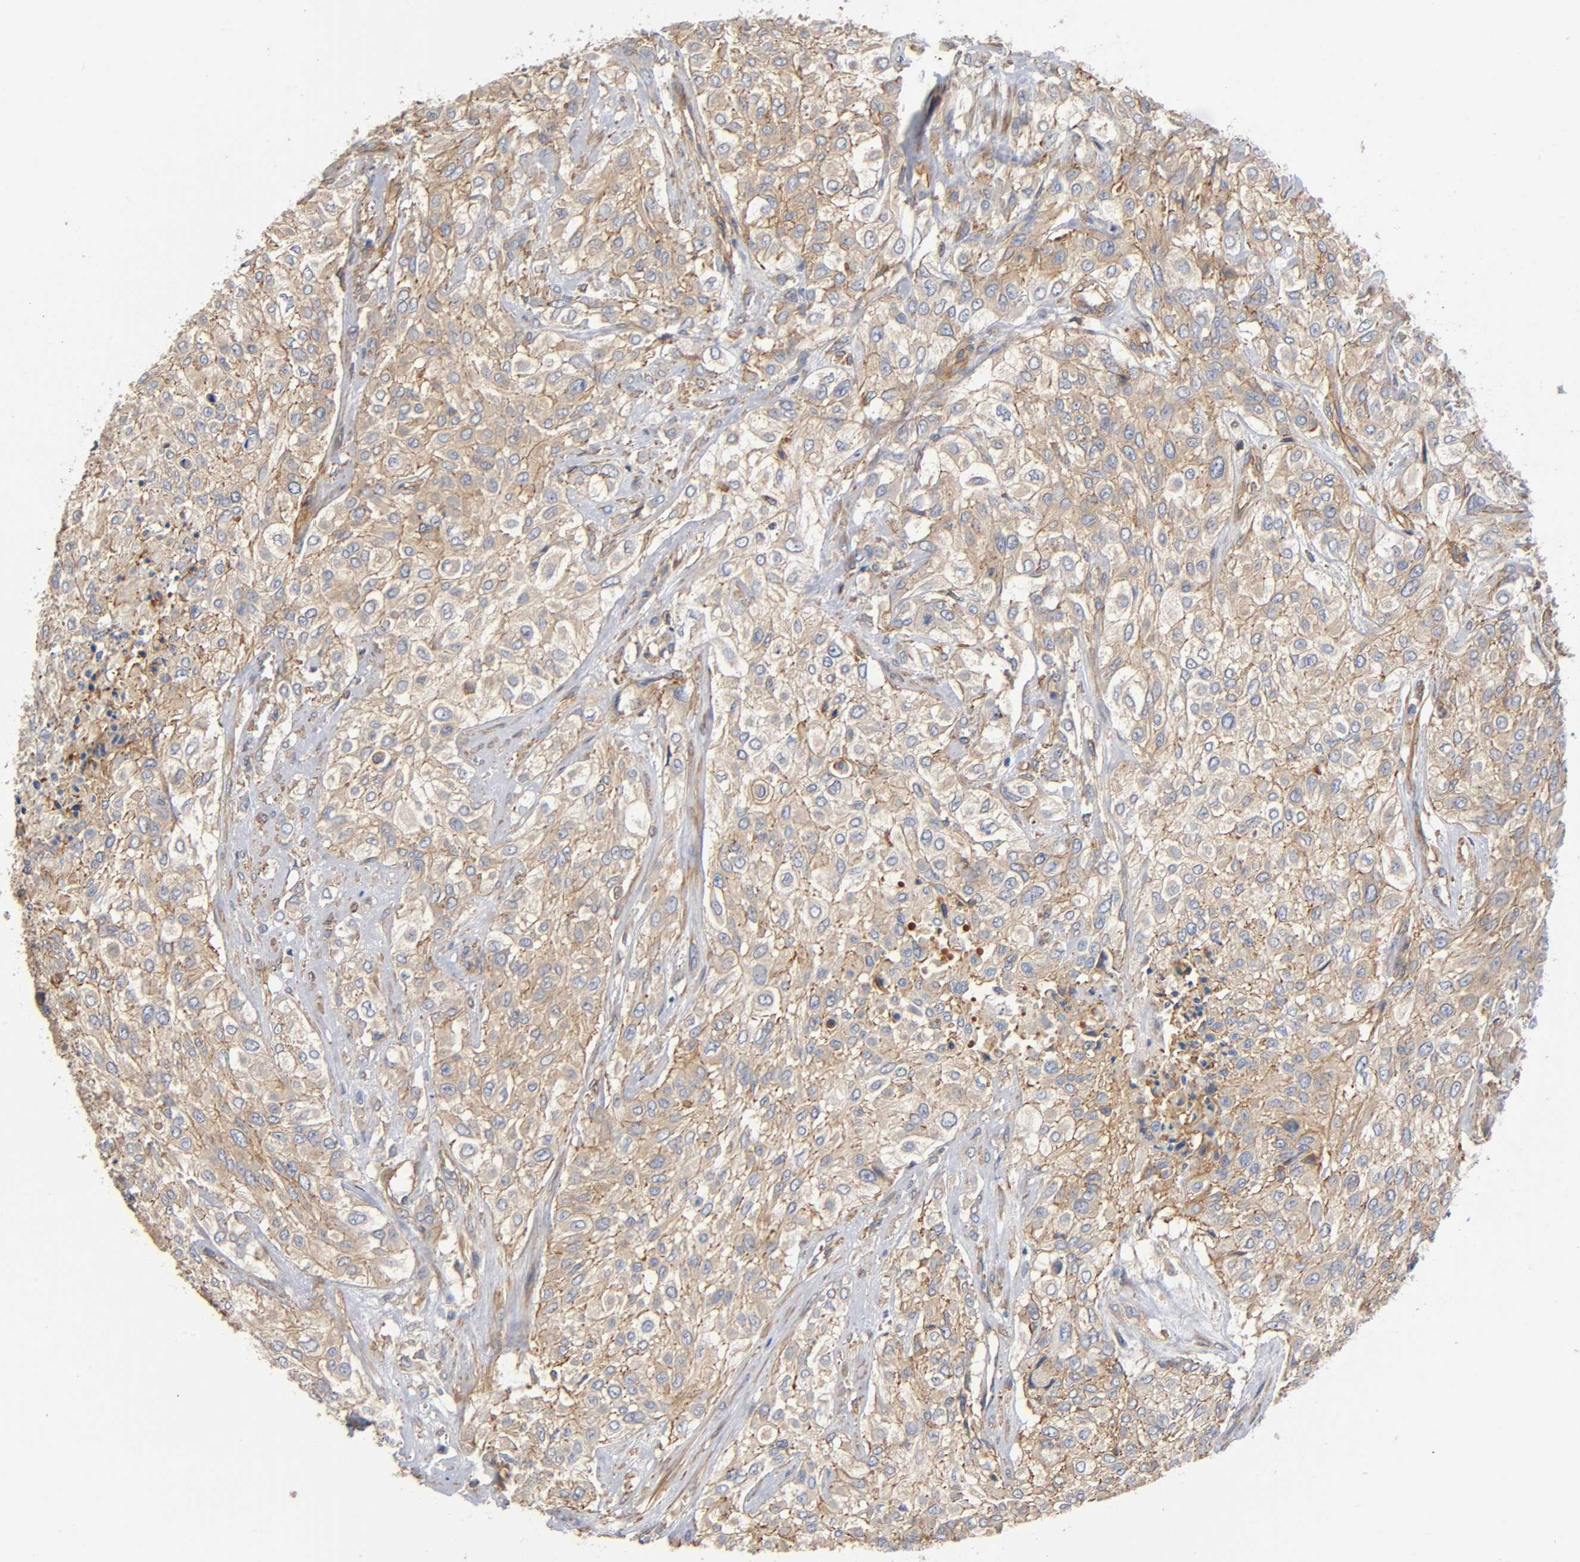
{"staining": {"intensity": "weak", "quantity": ">75%", "location": "cytoplasmic/membranous"}, "tissue": "urothelial cancer", "cell_type": "Tumor cells", "image_type": "cancer", "snomed": [{"axis": "morphology", "description": "Urothelial carcinoma, High grade"}, {"axis": "topography", "description": "Urinary bladder"}], "caption": "High-magnification brightfield microscopy of urothelial carcinoma (high-grade) stained with DAB (brown) and counterstained with hematoxylin (blue). tumor cells exhibit weak cytoplasmic/membranous staining is present in approximately>75% of cells.", "gene": "MARS1", "patient": {"sex": "male", "age": 57}}